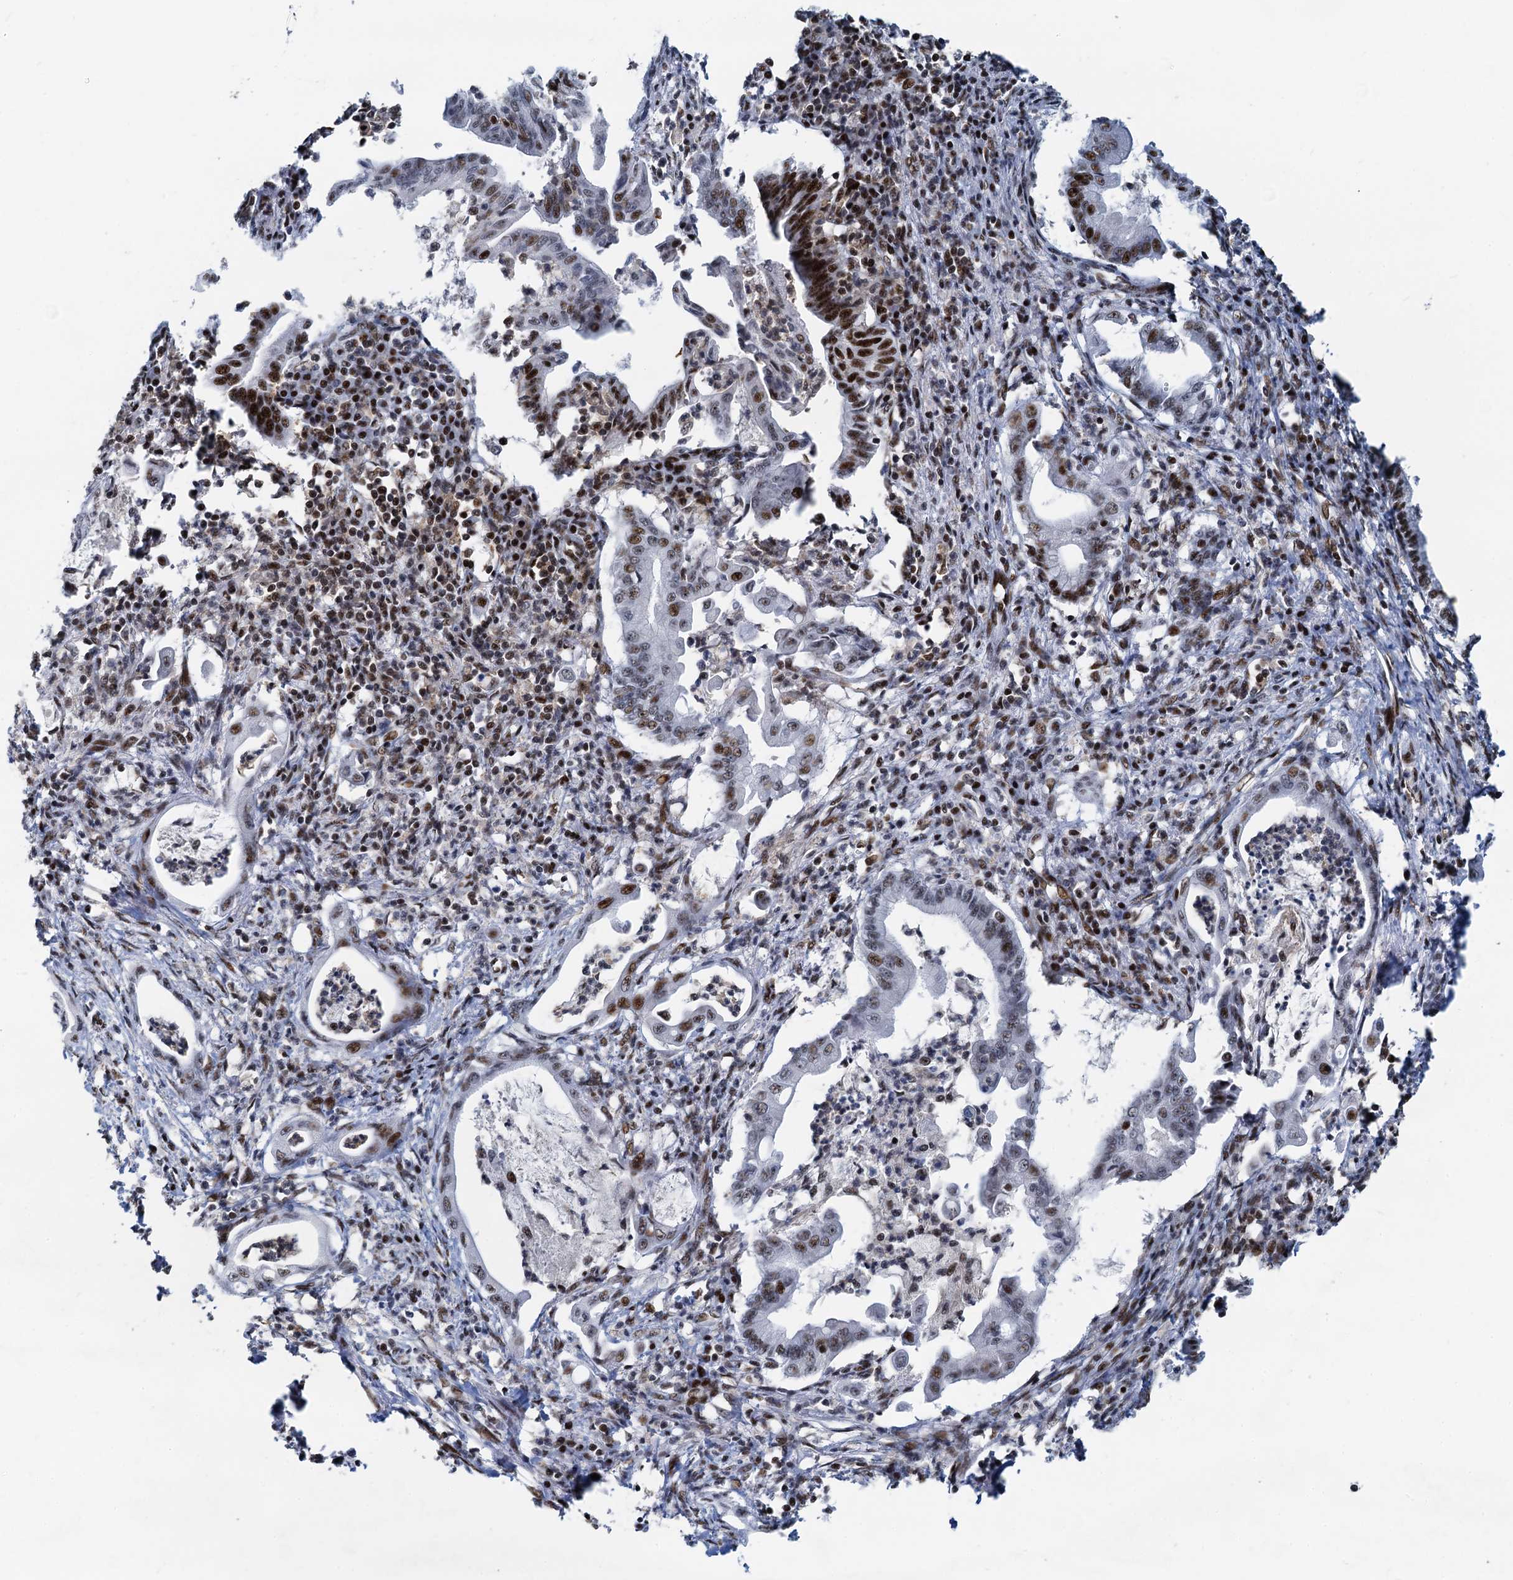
{"staining": {"intensity": "strong", "quantity": "<25%", "location": "nuclear"}, "tissue": "pancreatic cancer", "cell_type": "Tumor cells", "image_type": "cancer", "snomed": [{"axis": "morphology", "description": "Adenocarcinoma, NOS"}, {"axis": "topography", "description": "Pancreas"}], "caption": "High-power microscopy captured an IHC image of adenocarcinoma (pancreatic), revealing strong nuclear expression in about <25% of tumor cells.", "gene": "RBM26", "patient": {"sex": "female", "age": 55}}